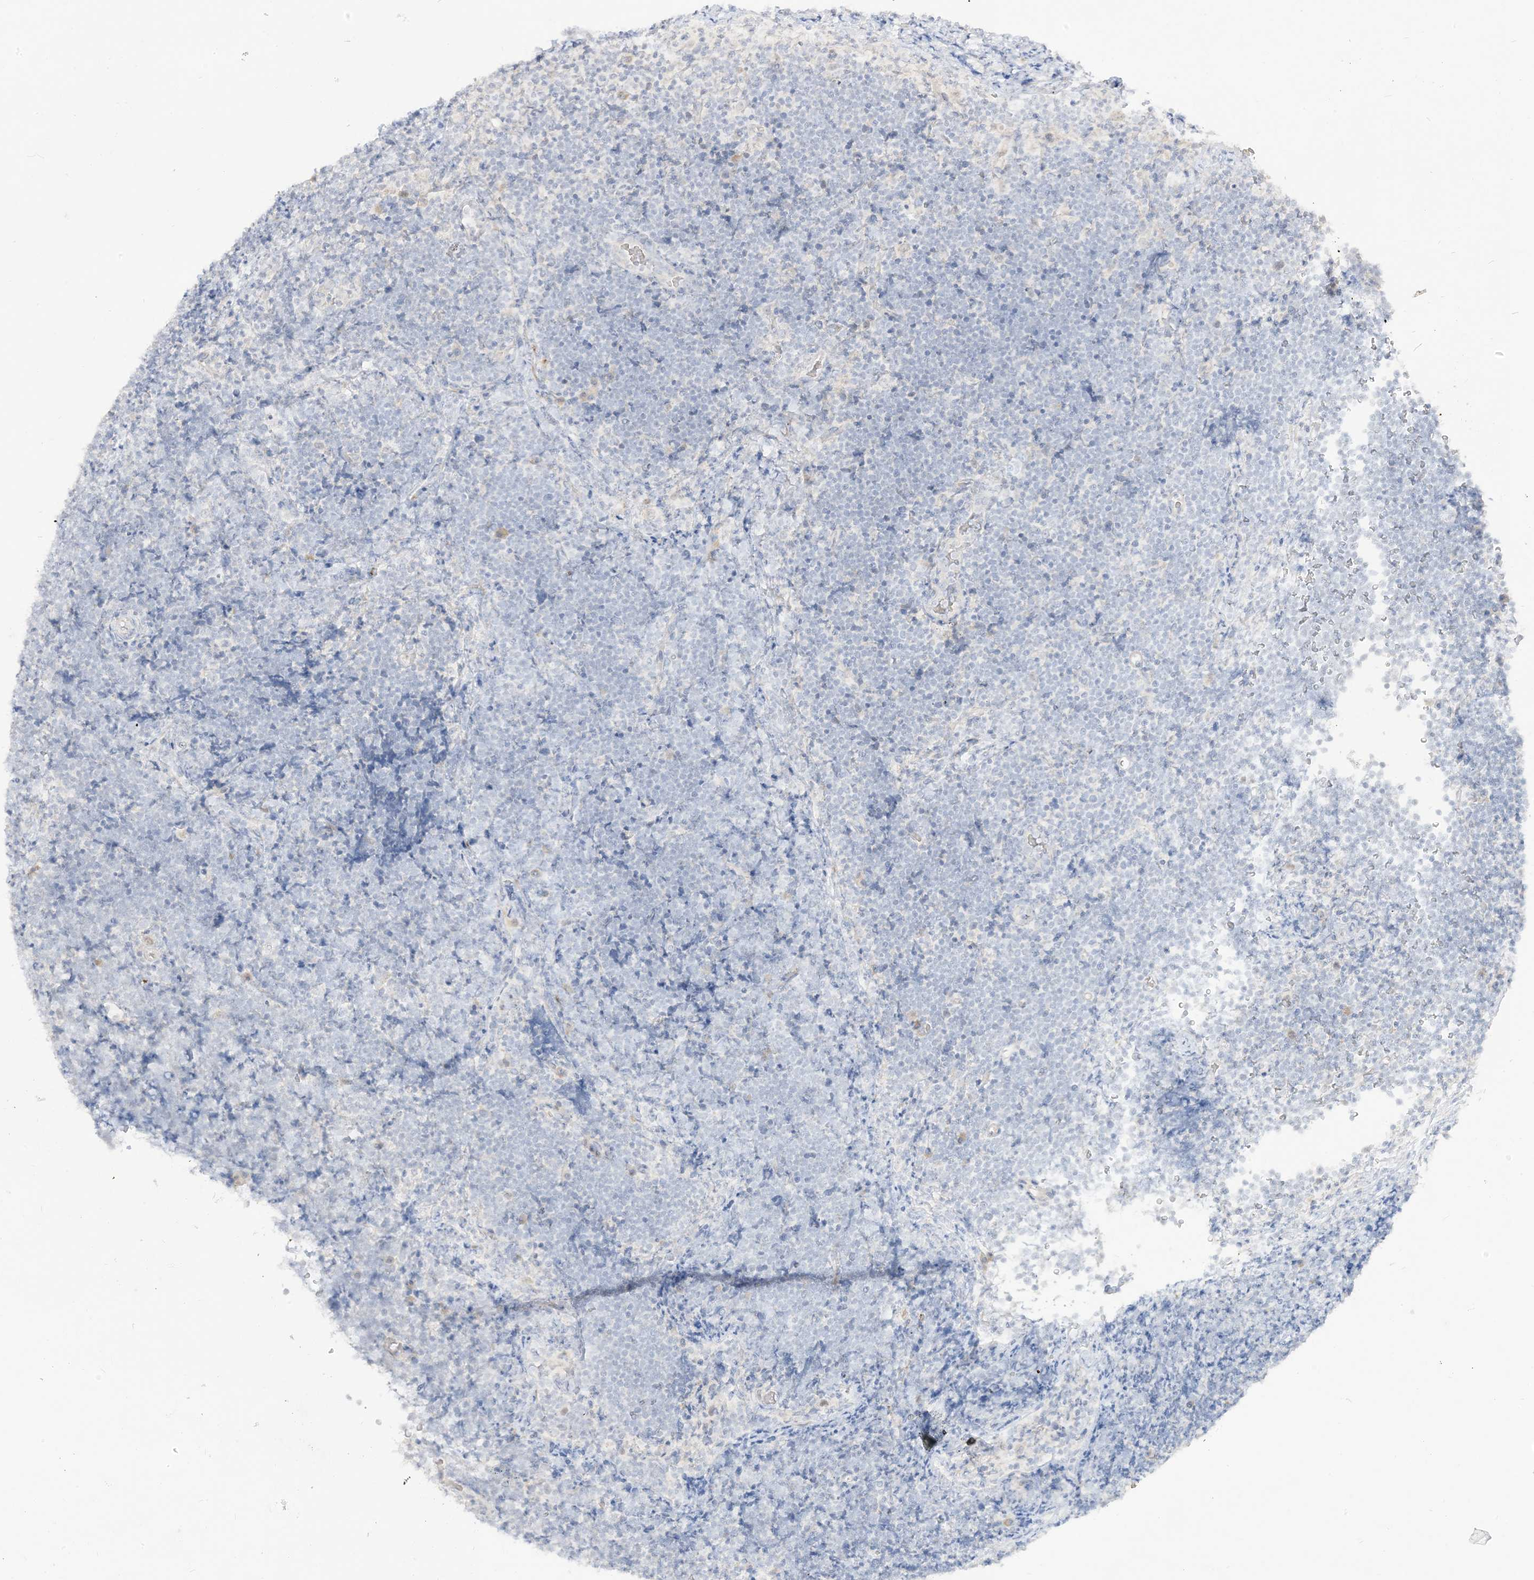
{"staining": {"intensity": "negative", "quantity": "none", "location": "none"}, "tissue": "lymphoma", "cell_type": "Tumor cells", "image_type": "cancer", "snomed": [{"axis": "morphology", "description": "Malignant lymphoma, non-Hodgkin's type, High grade"}, {"axis": "topography", "description": "Lymph node"}], "caption": "Tumor cells show no significant positivity in lymphoma.", "gene": "LOXL3", "patient": {"sex": "male", "age": 13}}